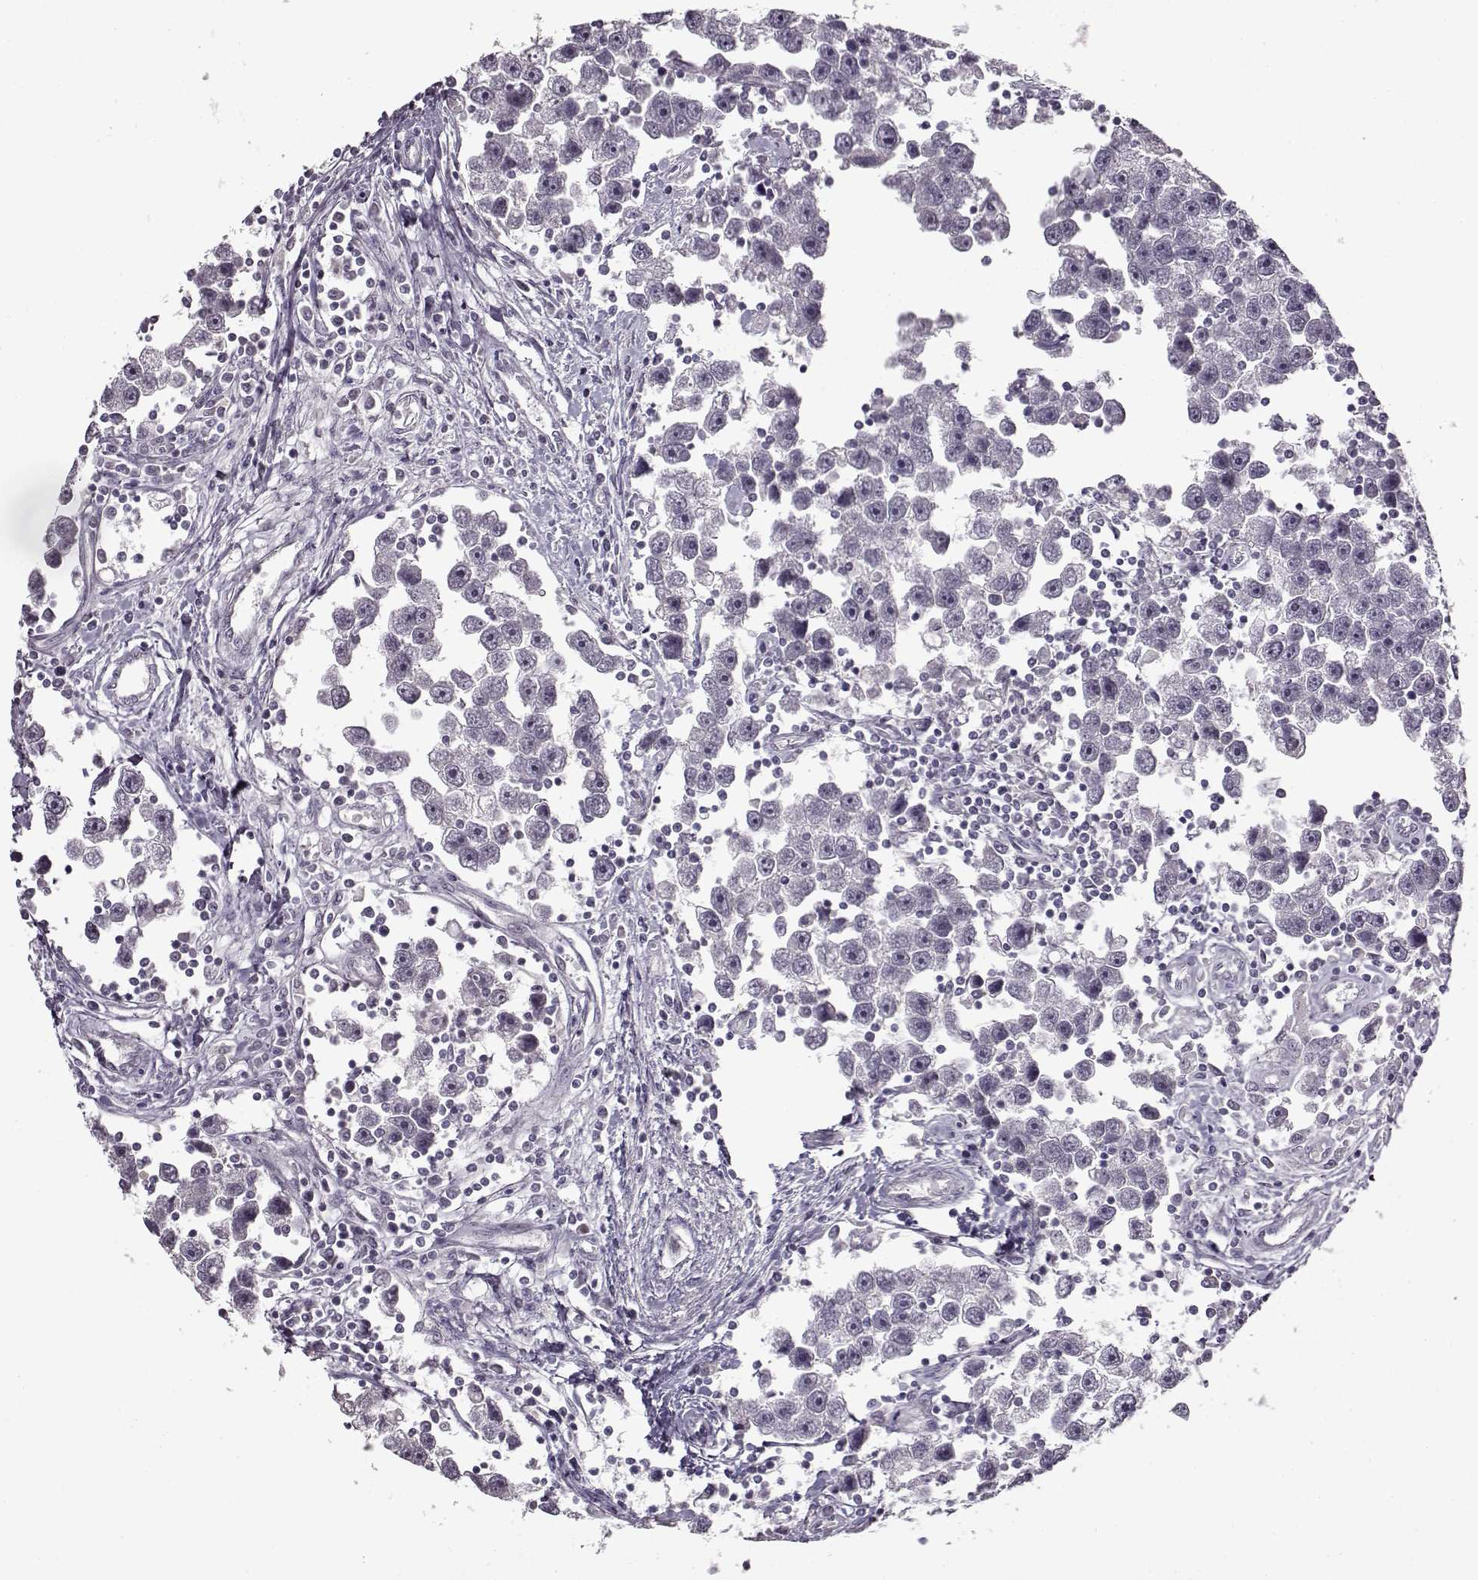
{"staining": {"intensity": "negative", "quantity": "none", "location": "none"}, "tissue": "testis cancer", "cell_type": "Tumor cells", "image_type": "cancer", "snomed": [{"axis": "morphology", "description": "Seminoma, NOS"}, {"axis": "topography", "description": "Testis"}], "caption": "Protein analysis of testis seminoma exhibits no significant staining in tumor cells.", "gene": "FSHB", "patient": {"sex": "male", "age": 30}}